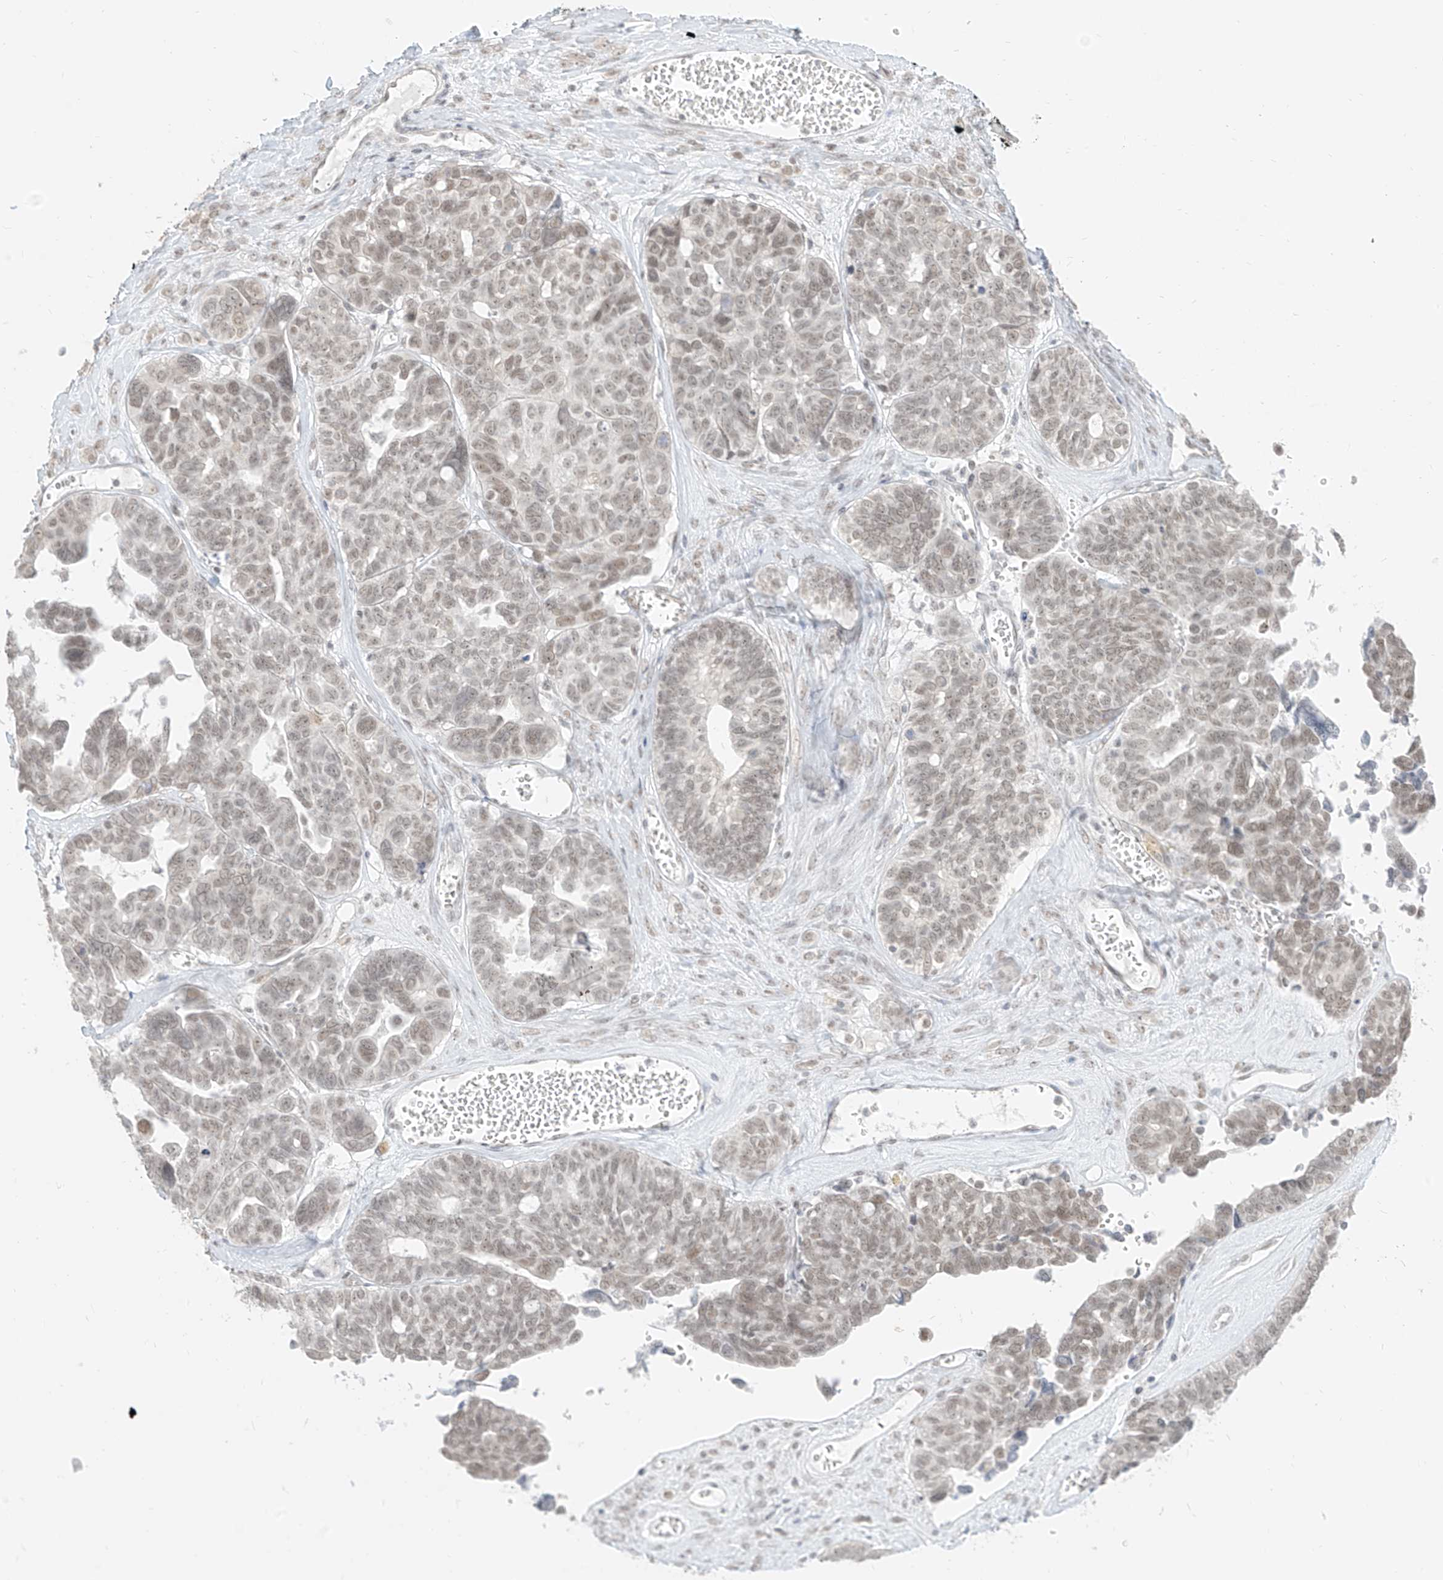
{"staining": {"intensity": "weak", "quantity": ">75%", "location": "nuclear"}, "tissue": "ovarian cancer", "cell_type": "Tumor cells", "image_type": "cancer", "snomed": [{"axis": "morphology", "description": "Cystadenocarcinoma, serous, NOS"}, {"axis": "topography", "description": "Ovary"}], "caption": "Tumor cells show low levels of weak nuclear expression in about >75% of cells in human ovarian cancer (serous cystadenocarcinoma).", "gene": "SUPT5H", "patient": {"sex": "female", "age": 79}}